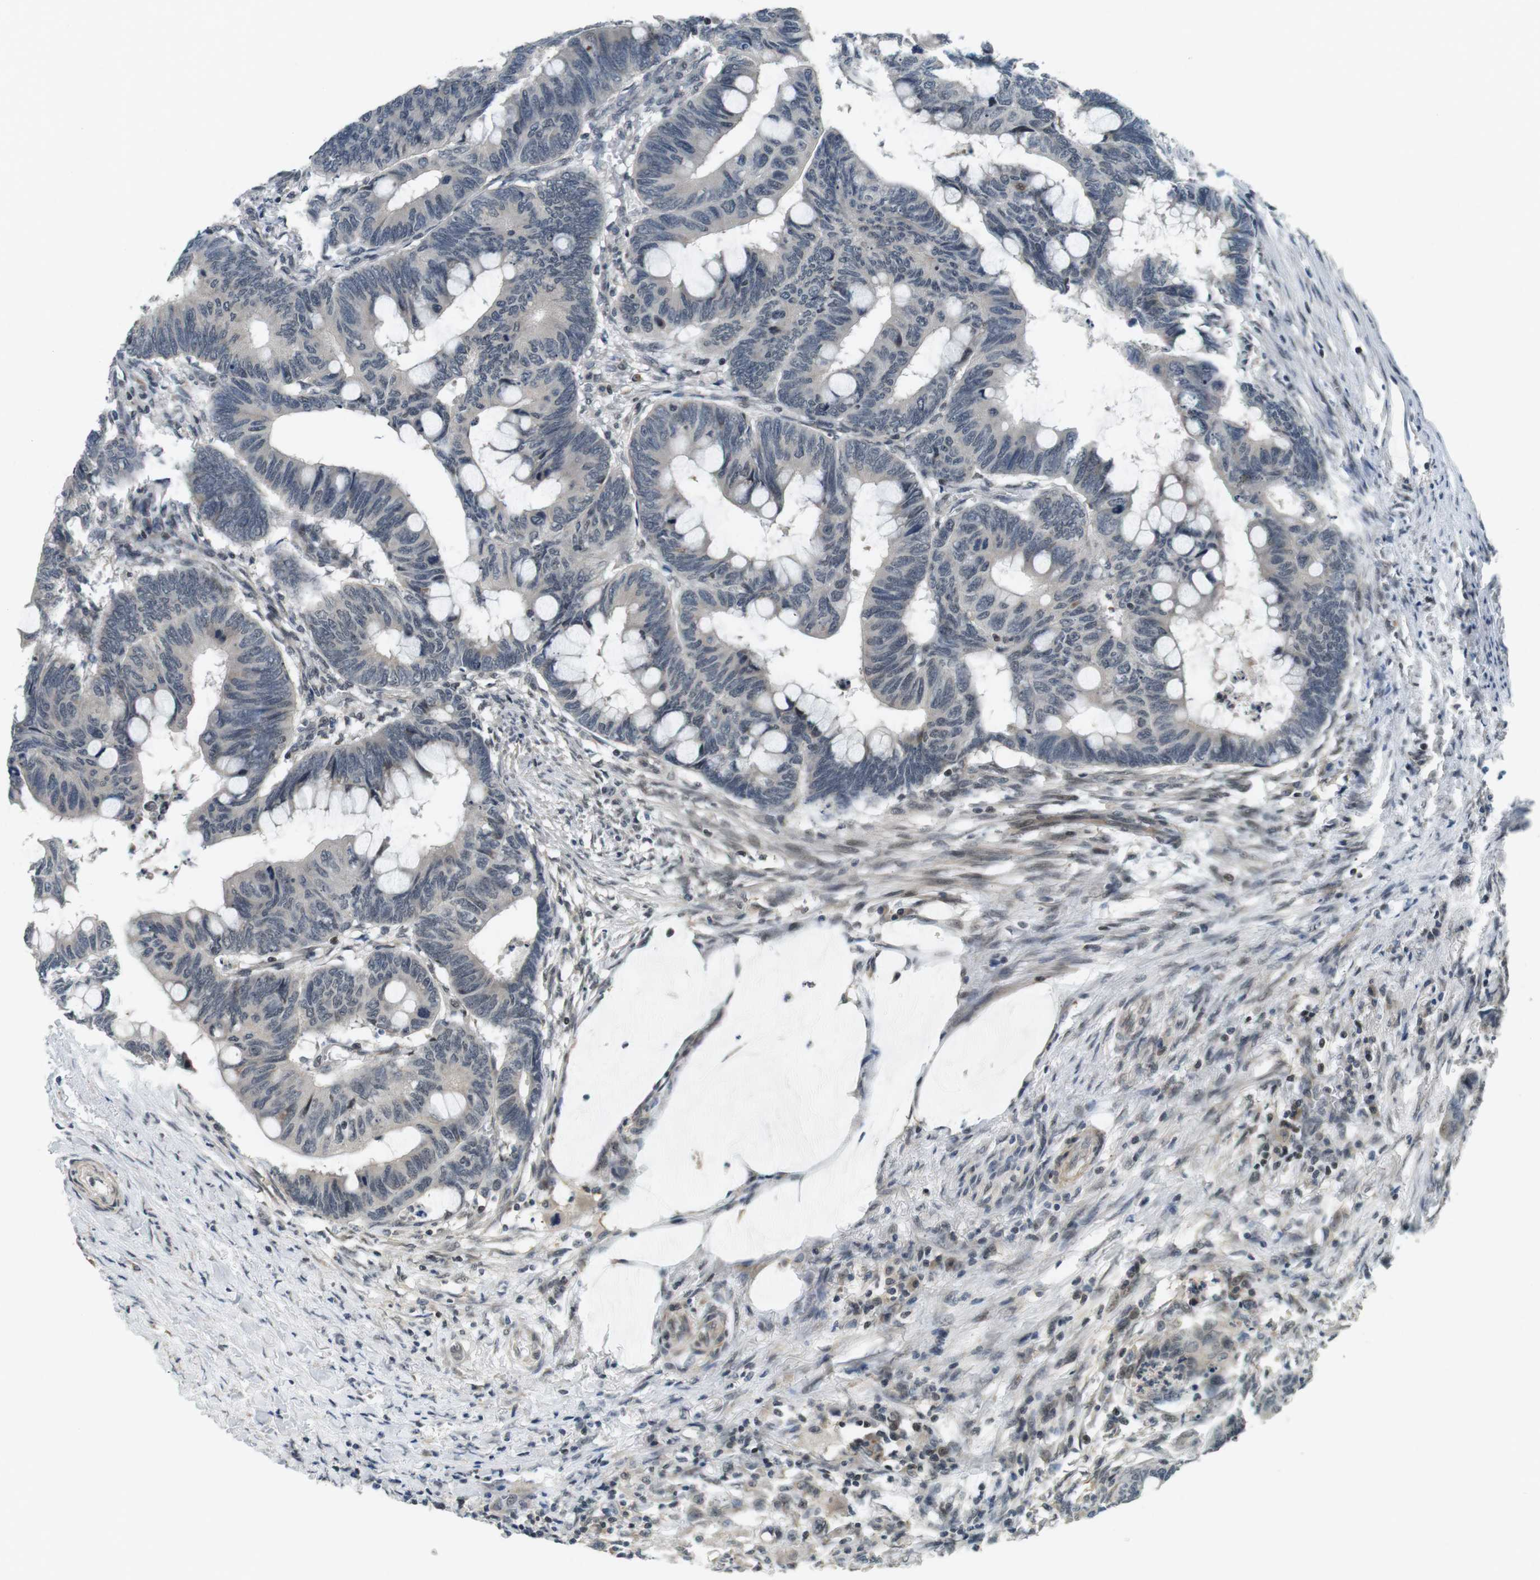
{"staining": {"intensity": "negative", "quantity": "none", "location": "none"}, "tissue": "colorectal cancer", "cell_type": "Tumor cells", "image_type": "cancer", "snomed": [{"axis": "morphology", "description": "Normal tissue, NOS"}, {"axis": "morphology", "description": "Adenocarcinoma, NOS"}, {"axis": "topography", "description": "Rectum"}, {"axis": "topography", "description": "Peripheral nerve tissue"}], "caption": "Immunohistochemistry histopathology image of neoplastic tissue: human adenocarcinoma (colorectal) stained with DAB (3,3'-diaminobenzidine) exhibits no significant protein expression in tumor cells.", "gene": "BRD4", "patient": {"sex": "male", "age": 92}}